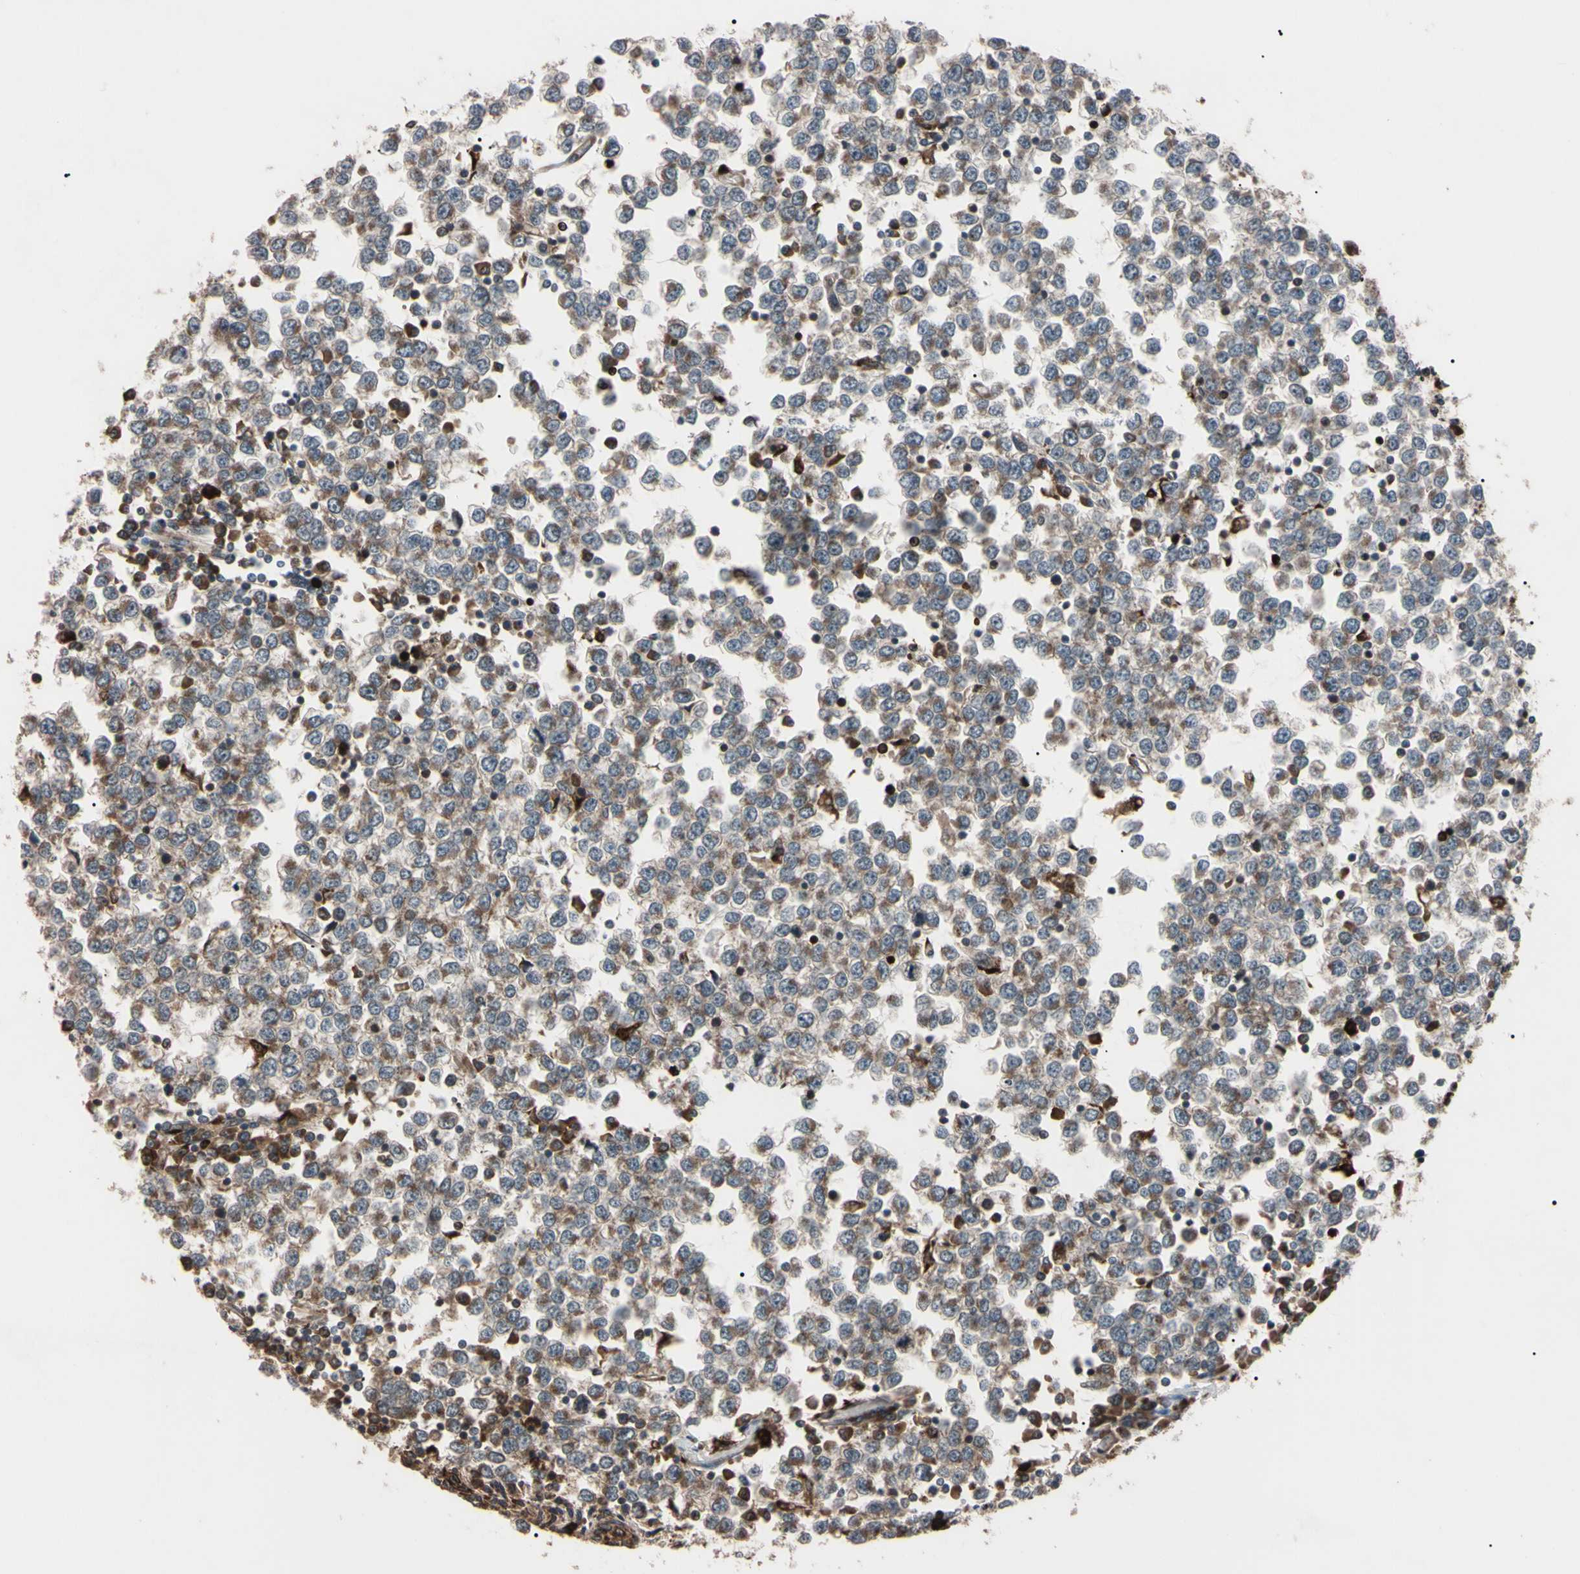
{"staining": {"intensity": "moderate", "quantity": ">75%", "location": "cytoplasmic/membranous"}, "tissue": "testis cancer", "cell_type": "Tumor cells", "image_type": "cancer", "snomed": [{"axis": "morphology", "description": "Seminoma, NOS"}, {"axis": "topography", "description": "Testis"}], "caption": "Protein expression analysis of human seminoma (testis) reveals moderate cytoplasmic/membranous positivity in approximately >75% of tumor cells. (DAB (3,3'-diaminobenzidine) IHC with brightfield microscopy, high magnification).", "gene": "GUCY1B1", "patient": {"sex": "male", "age": 65}}